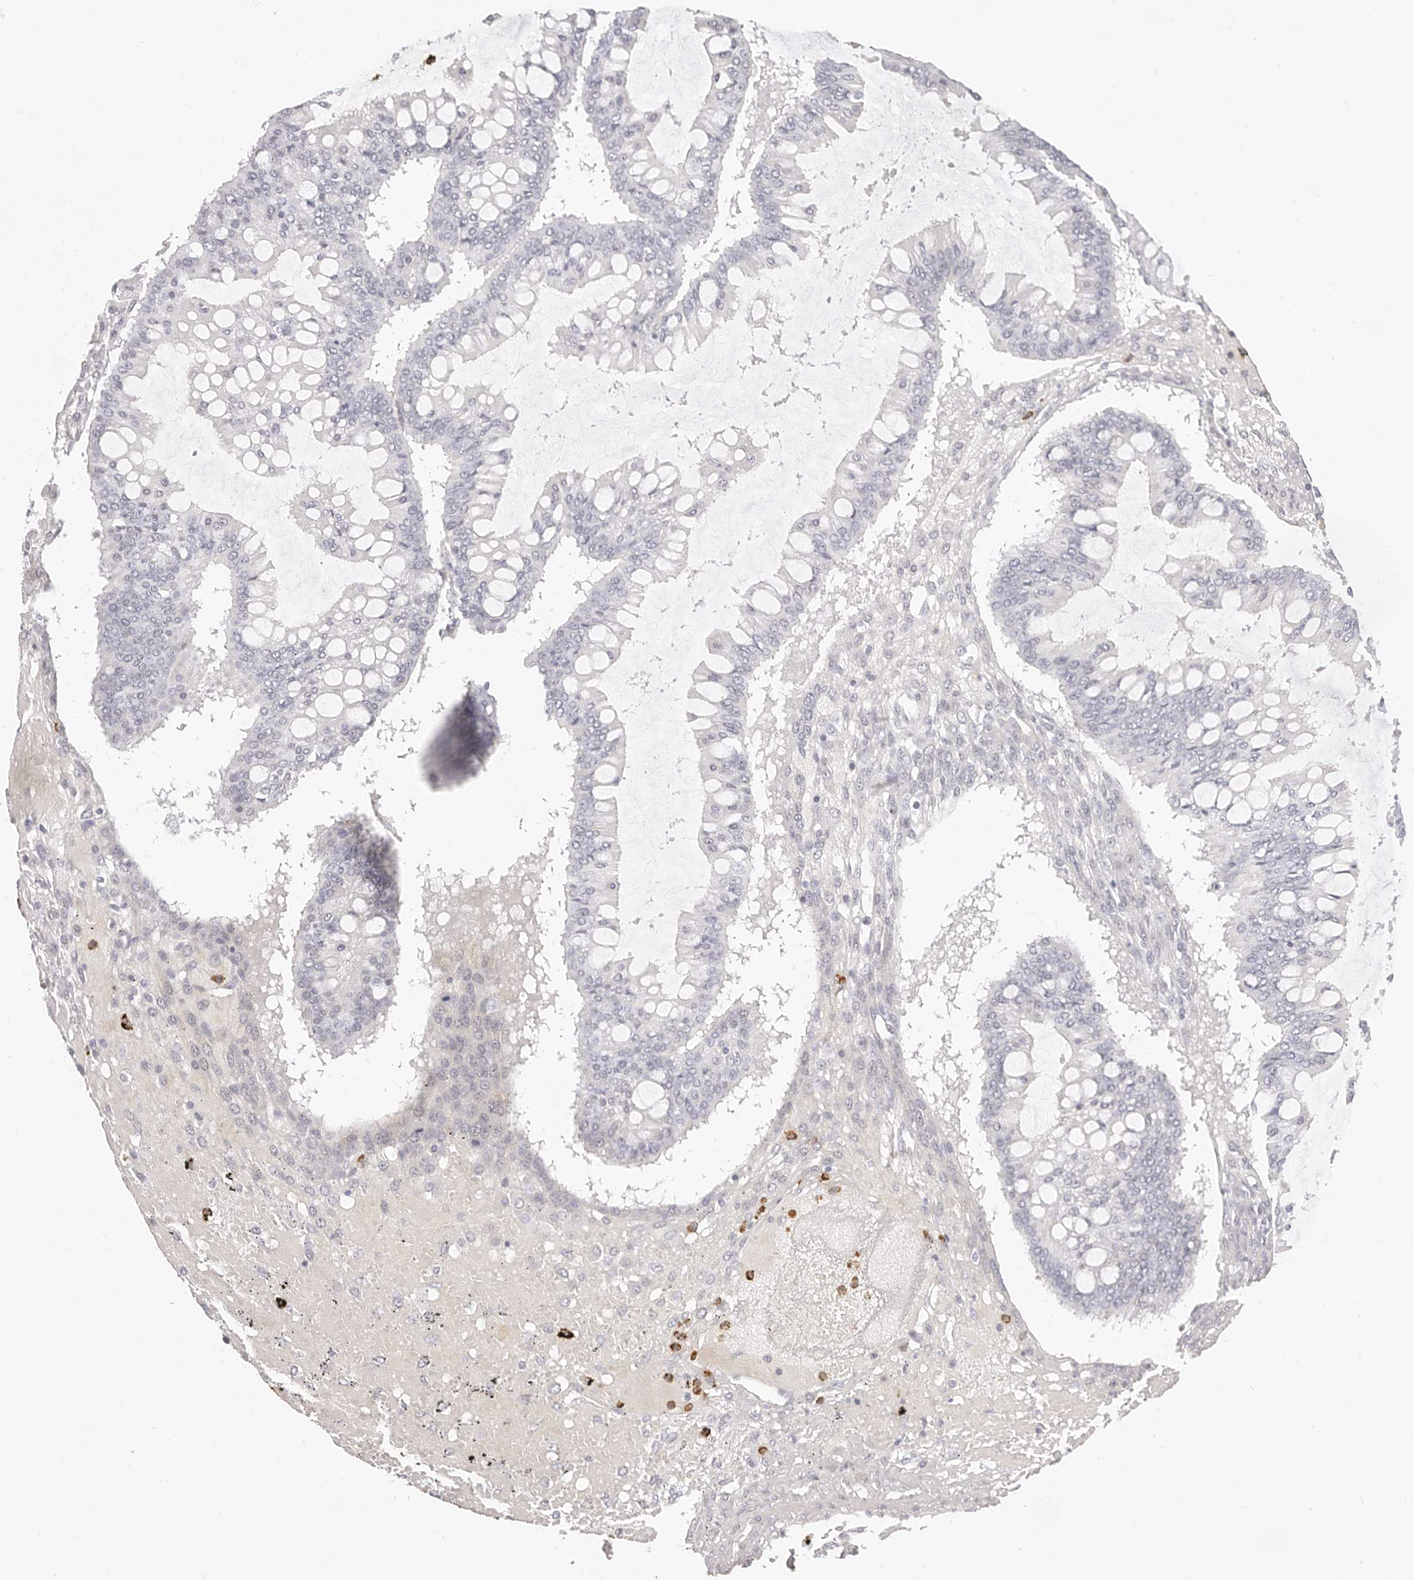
{"staining": {"intensity": "negative", "quantity": "none", "location": "none"}, "tissue": "ovarian cancer", "cell_type": "Tumor cells", "image_type": "cancer", "snomed": [{"axis": "morphology", "description": "Cystadenocarcinoma, mucinous, NOS"}, {"axis": "topography", "description": "Ovary"}], "caption": "This is an immunohistochemistry histopathology image of ovarian mucinous cystadenocarcinoma. There is no positivity in tumor cells.", "gene": "CAMP", "patient": {"sex": "female", "age": 73}}